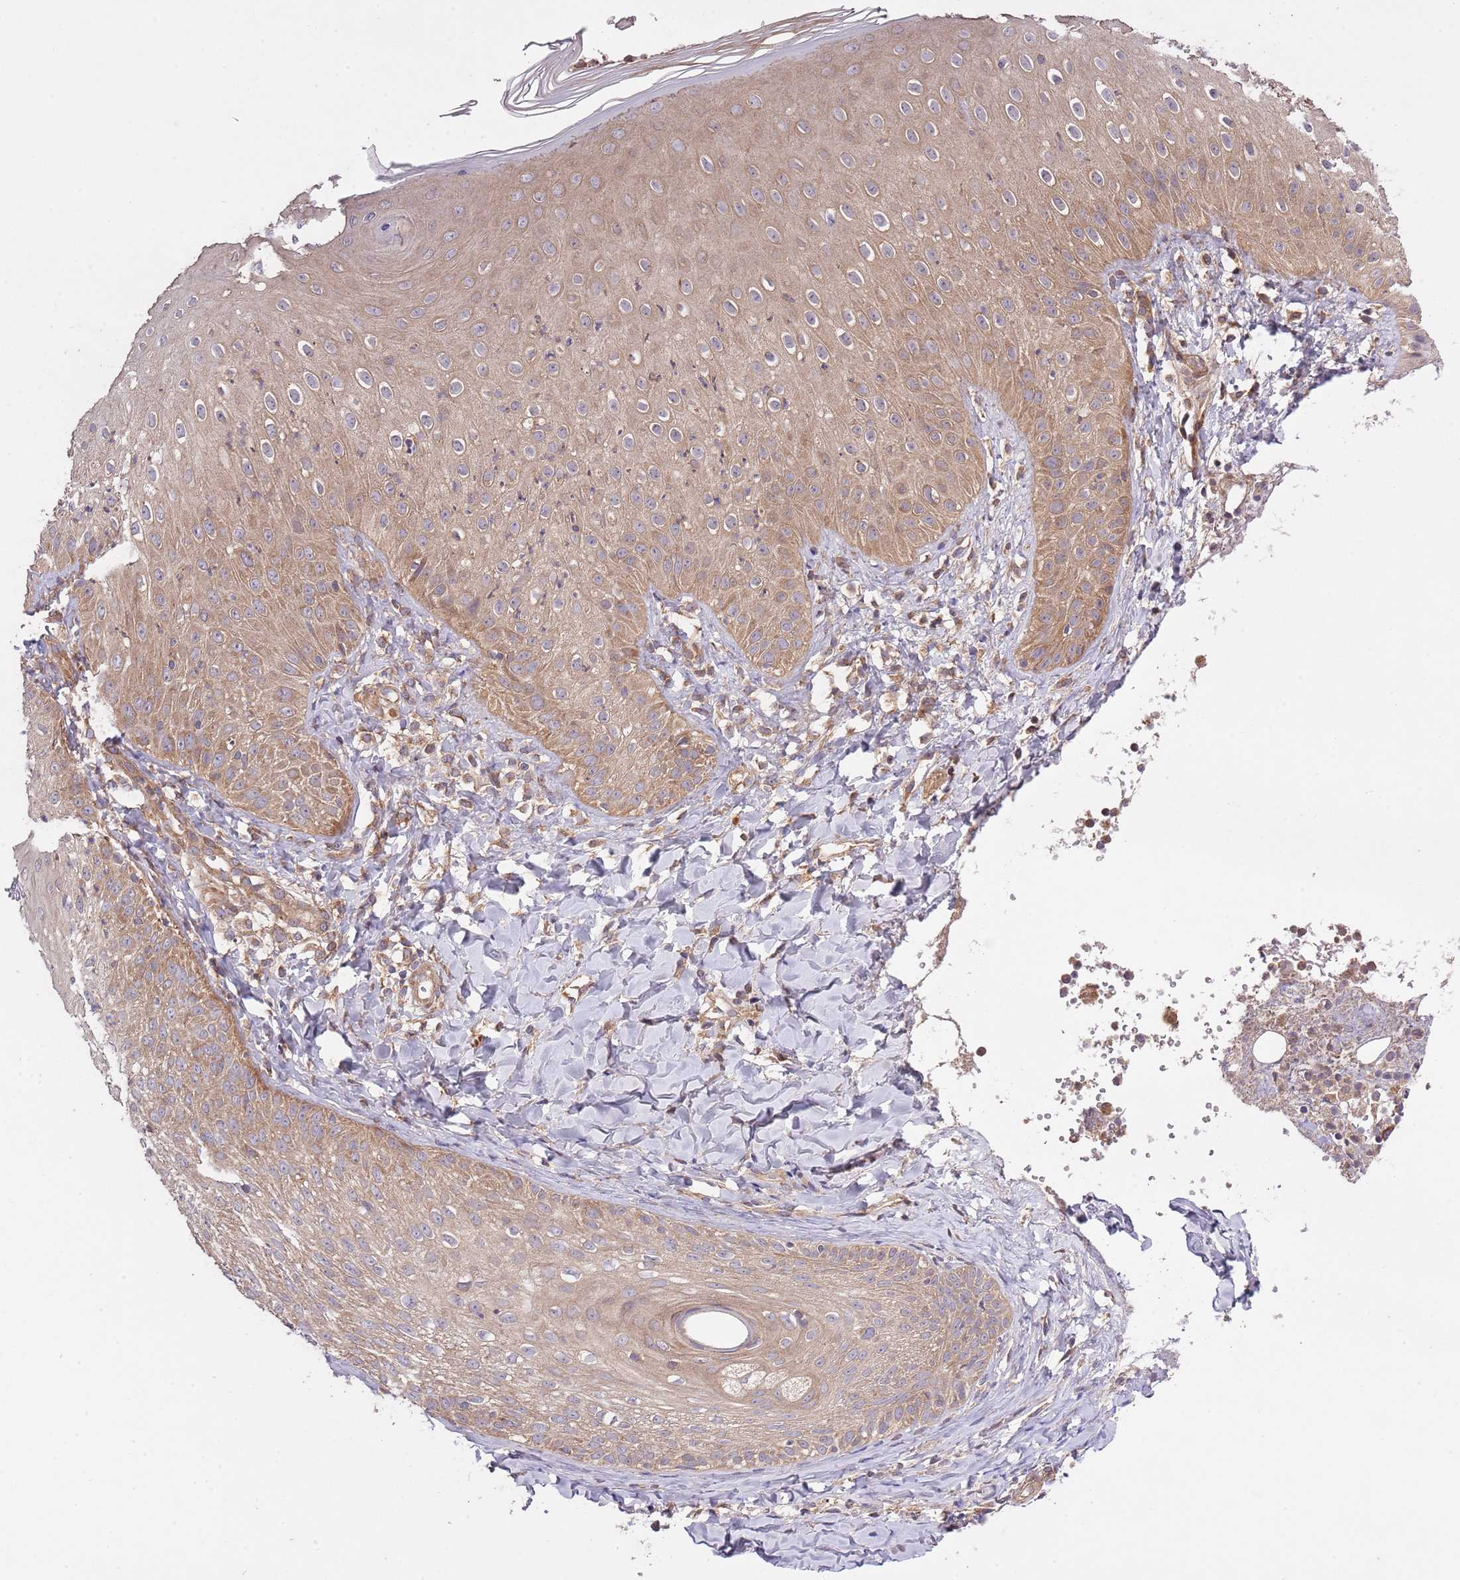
{"staining": {"intensity": "strong", "quantity": "25%-75%", "location": "cytoplasmic/membranous"}, "tissue": "skin", "cell_type": "Epidermal cells", "image_type": "normal", "snomed": [{"axis": "morphology", "description": "Normal tissue, NOS"}, {"axis": "morphology", "description": "Inflammation, NOS"}, {"axis": "topography", "description": "Soft tissue"}, {"axis": "topography", "description": "Anal"}], "caption": "Skin was stained to show a protein in brown. There is high levels of strong cytoplasmic/membranous staining in approximately 25%-75% of epidermal cells. The staining is performed using DAB brown chromogen to label protein expression. The nuclei are counter-stained blue using hematoxylin.", "gene": "MFNG", "patient": {"sex": "female", "age": 15}}